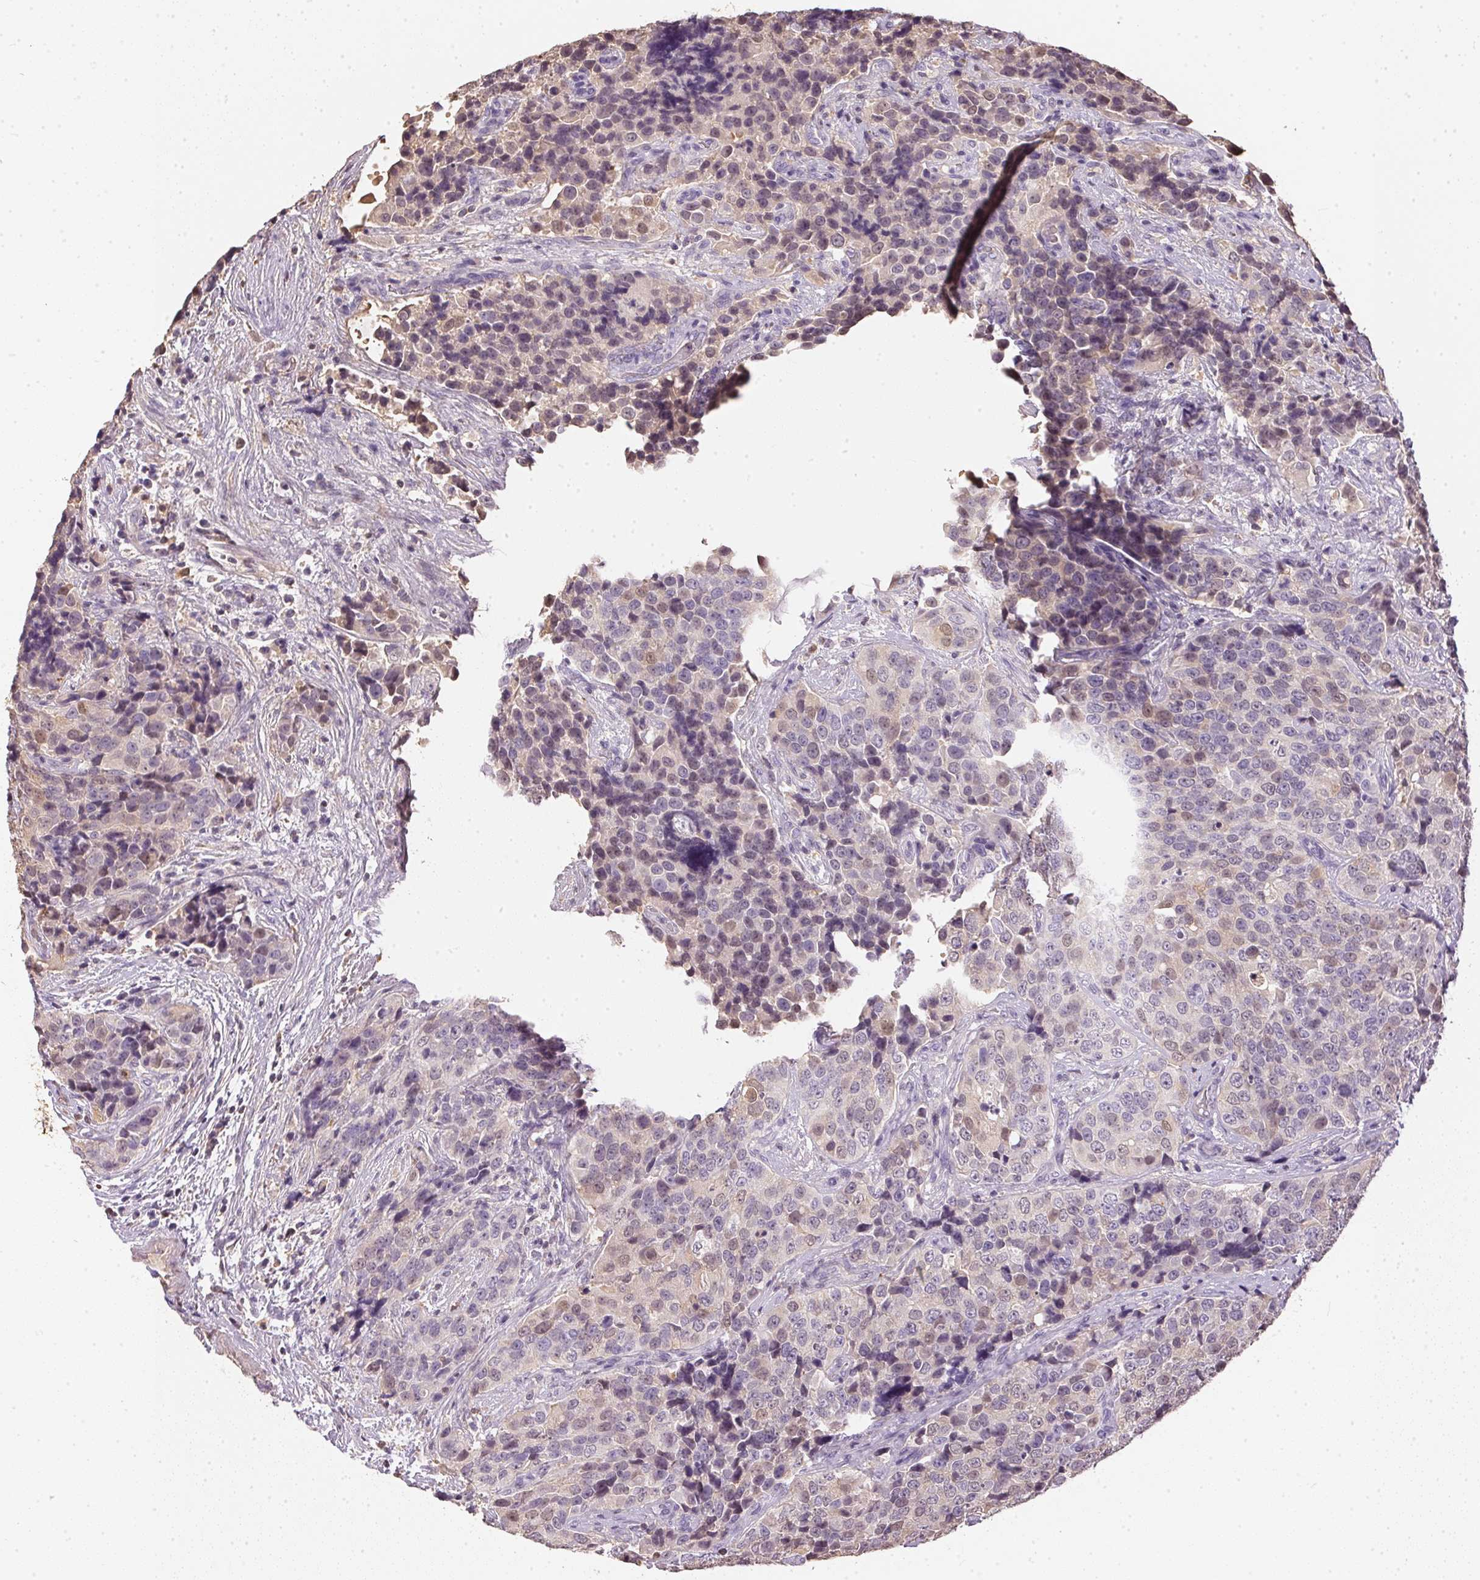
{"staining": {"intensity": "weak", "quantity": "<25%", "location": "nuclear"}, "tissue": "urothelial cancer", "cell_type": "Tumor cells", "image_type": "cancer", "snomed": [{"axis": "morphology", "description": "Urothelial carcinoma, NOS"}, {"axis": "topography", "description": "Urinary bladder"}], "caption": "There is no significant staining in tumor cells of urothelial cancer.", "gene": "S100A3", "patient": {"sex": "male", "age": 52}}